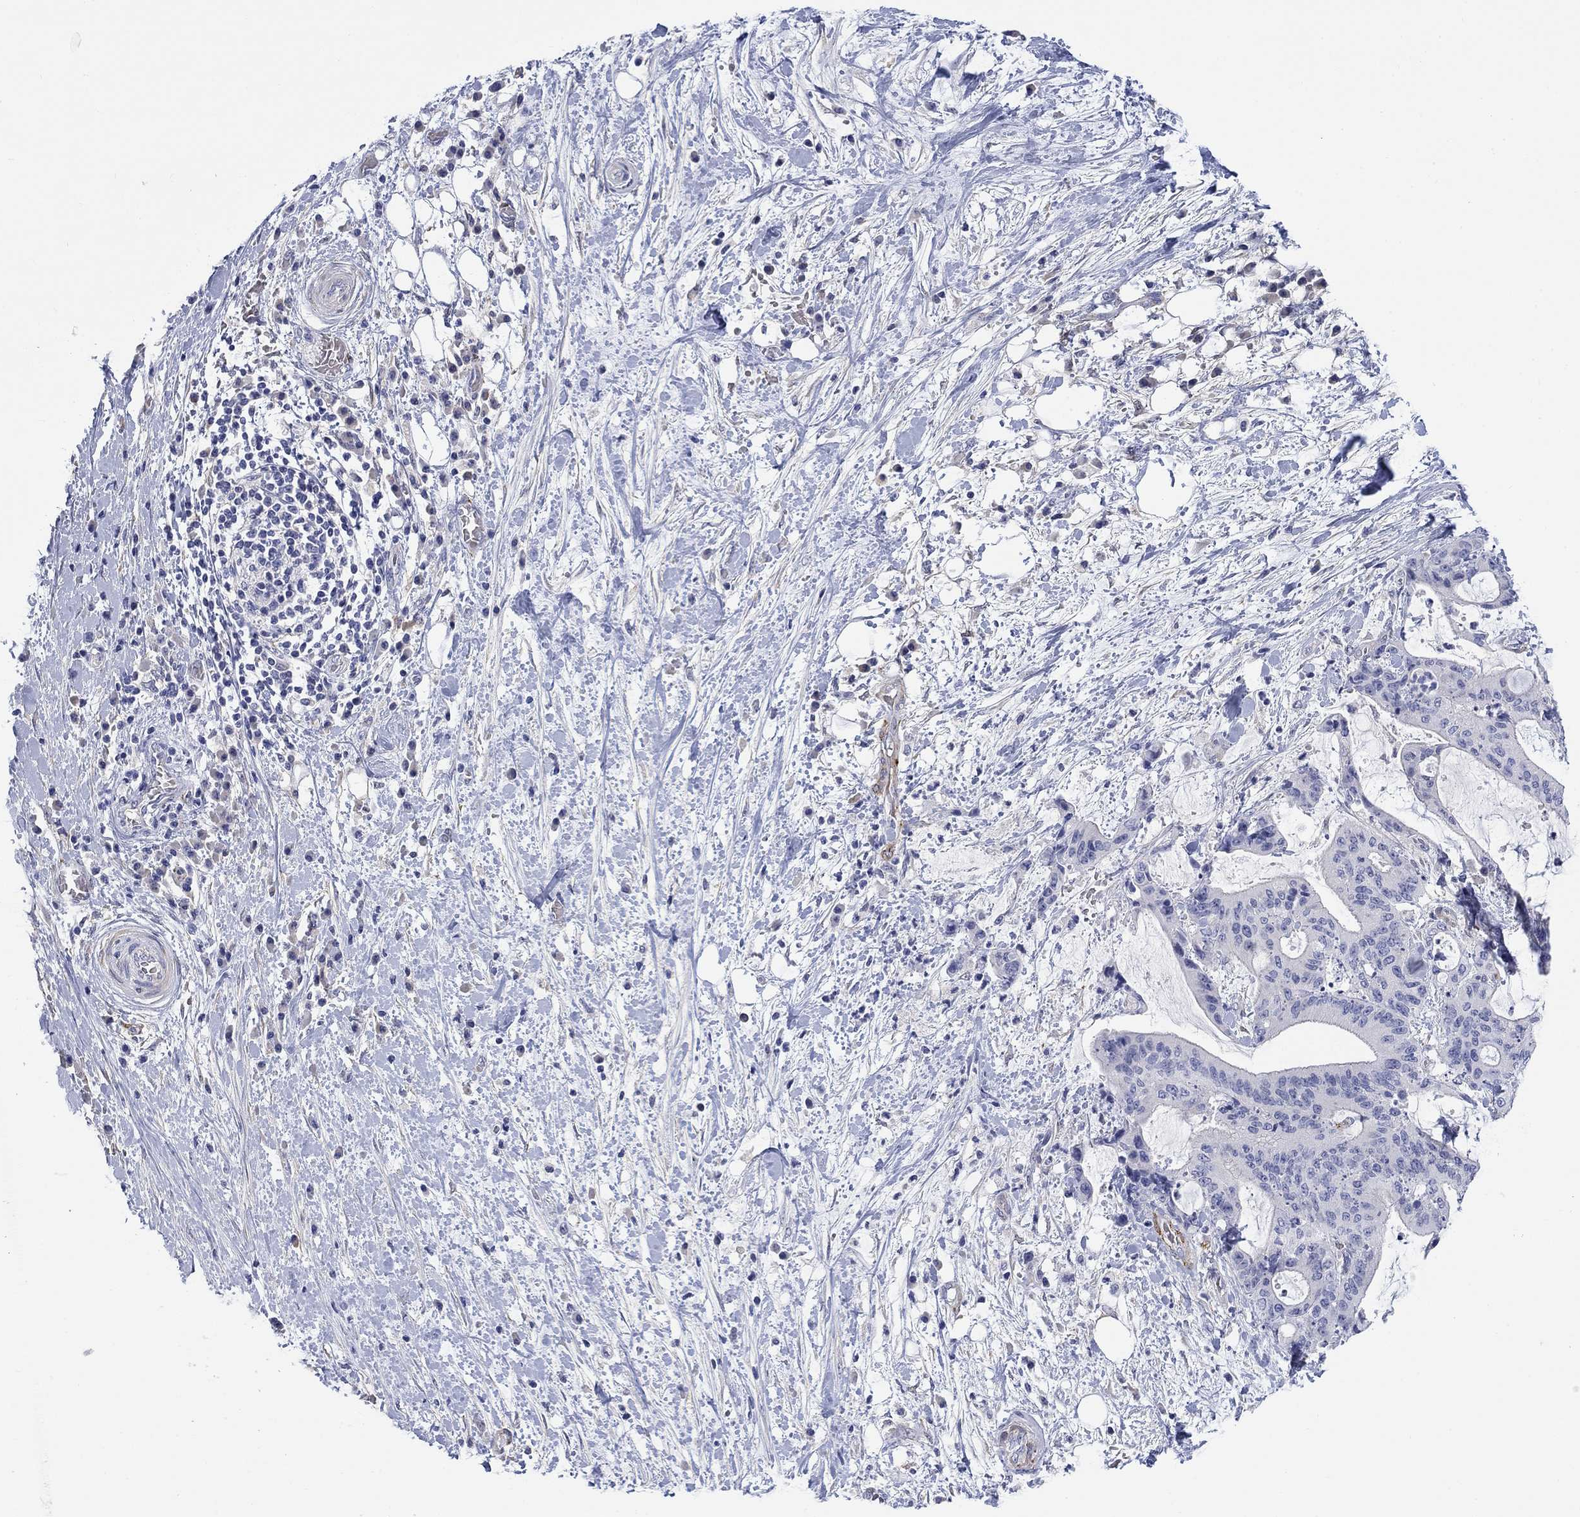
{"staining": {"intensity": "negative", "quantity": "none", "location": "none"}, "tissue": "liver cancer", "cell_type": "Tumor cells", "image_type": "cancer", "snomed": [{"axis": "morphology", "description": "Cholangiocarcinoma"}, {"axis": "topography", "description": "Liver"}], "caption": "An immunohistochemistry photomicrograph of liver cholangiocarcinoma is shown. There is no staining in tumor cells of liver cholangiocarcinoma. Brightfield microscopy of immunohistochemistry stained with DAB (brown) and hematoxylin (blue), captured at high magnification.", "gene": "PTPRZ1", "patient": {"sex": "female", "age": 73}}